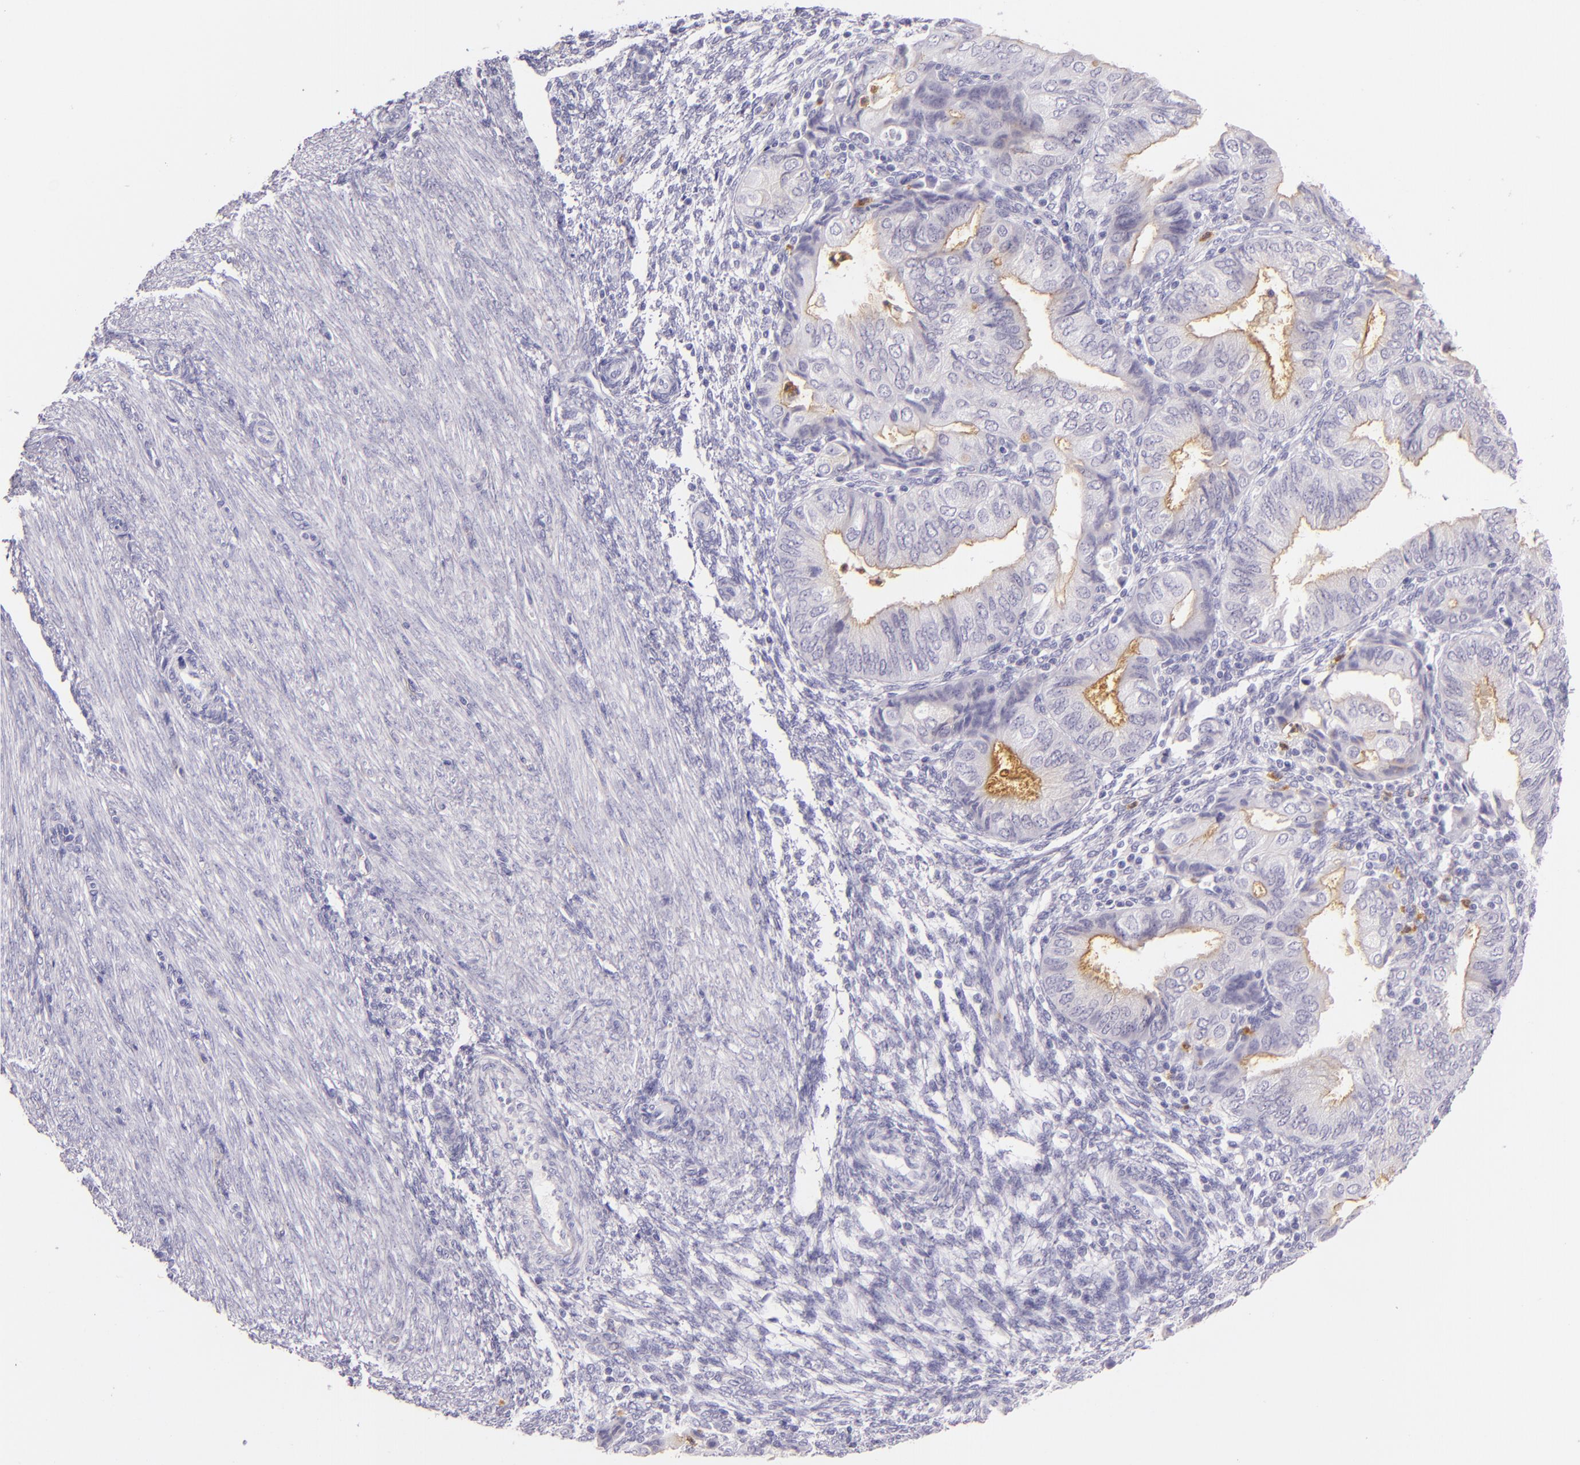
{"staining": {"intensity": "weak", "quantity": "<25%", "location": "cytoplasmic/membranous"}, "tissue": "endometrial cancer", "cell_type": "Tumor cells", "image_type": "cancer", "snomed": [{"axis": "morphology", "description": "Adenocarcinoma, NOS"}, {"axis": "topography", "description": "Endometrium"}], "caption": "This image is of endometrial cancer stained with immunohistochemistry to label a protein in brown with the nuclei are counter-stained blue. There is no positivity in tumor cells.", "gene": "CEACAM1", "patient": {"sex": "female", "age": 51}}